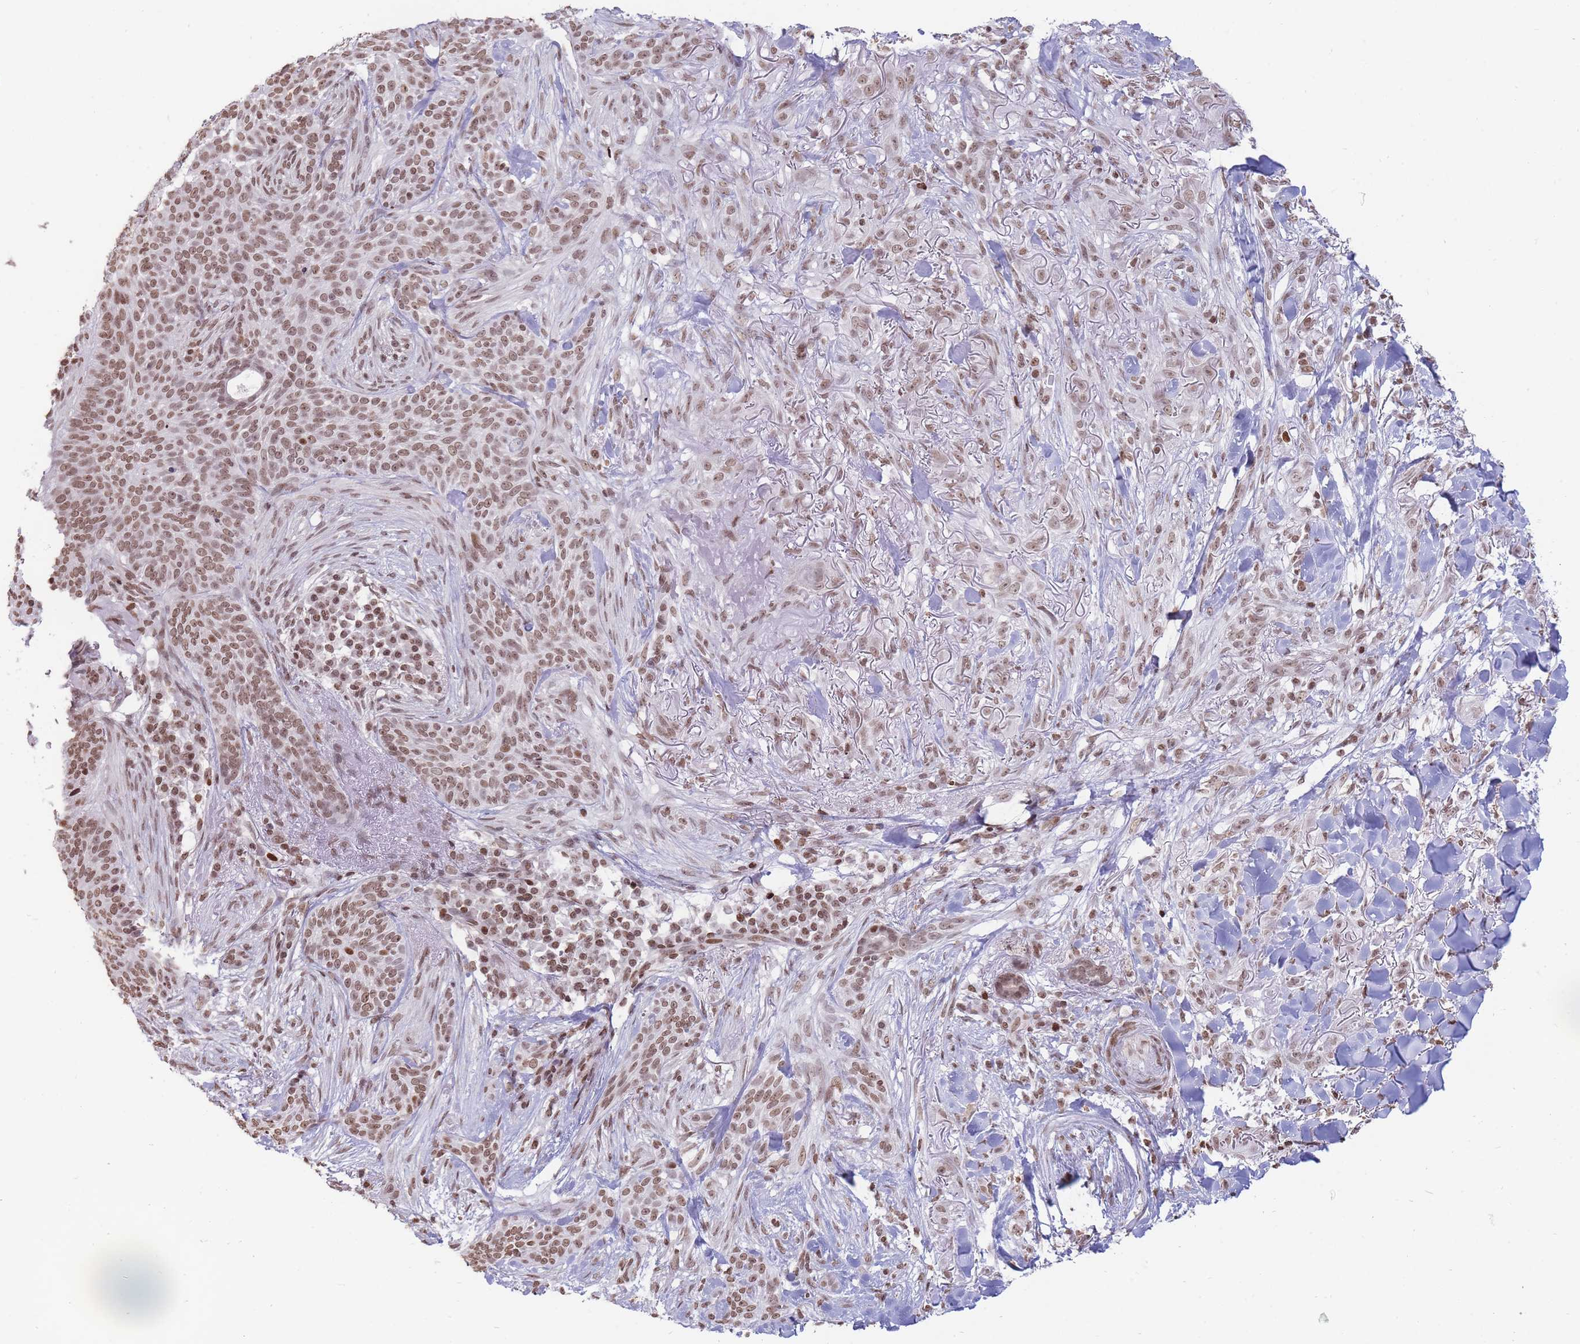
{"staining": {"intensity": "moderate", "quantity": ">75%", "location": "nuclear"}, "tissue": "skin cancer", "cell_type": "Tumor cells", "image_type": "cancer", "snomed": [{"axis": "morphology", "description": "Basal cell carcinoma"}, {"axis": "topography", "description": "Skin"}], "caption": "High-power microscopy captured an immunohistochemistry micrograph of basal cell carcinoma (skin), revealing moderate nuclear expression in about >75% of tumor cells.", "gene": "SHISAL1", "patient": {"sex": "male", "age": 72}}